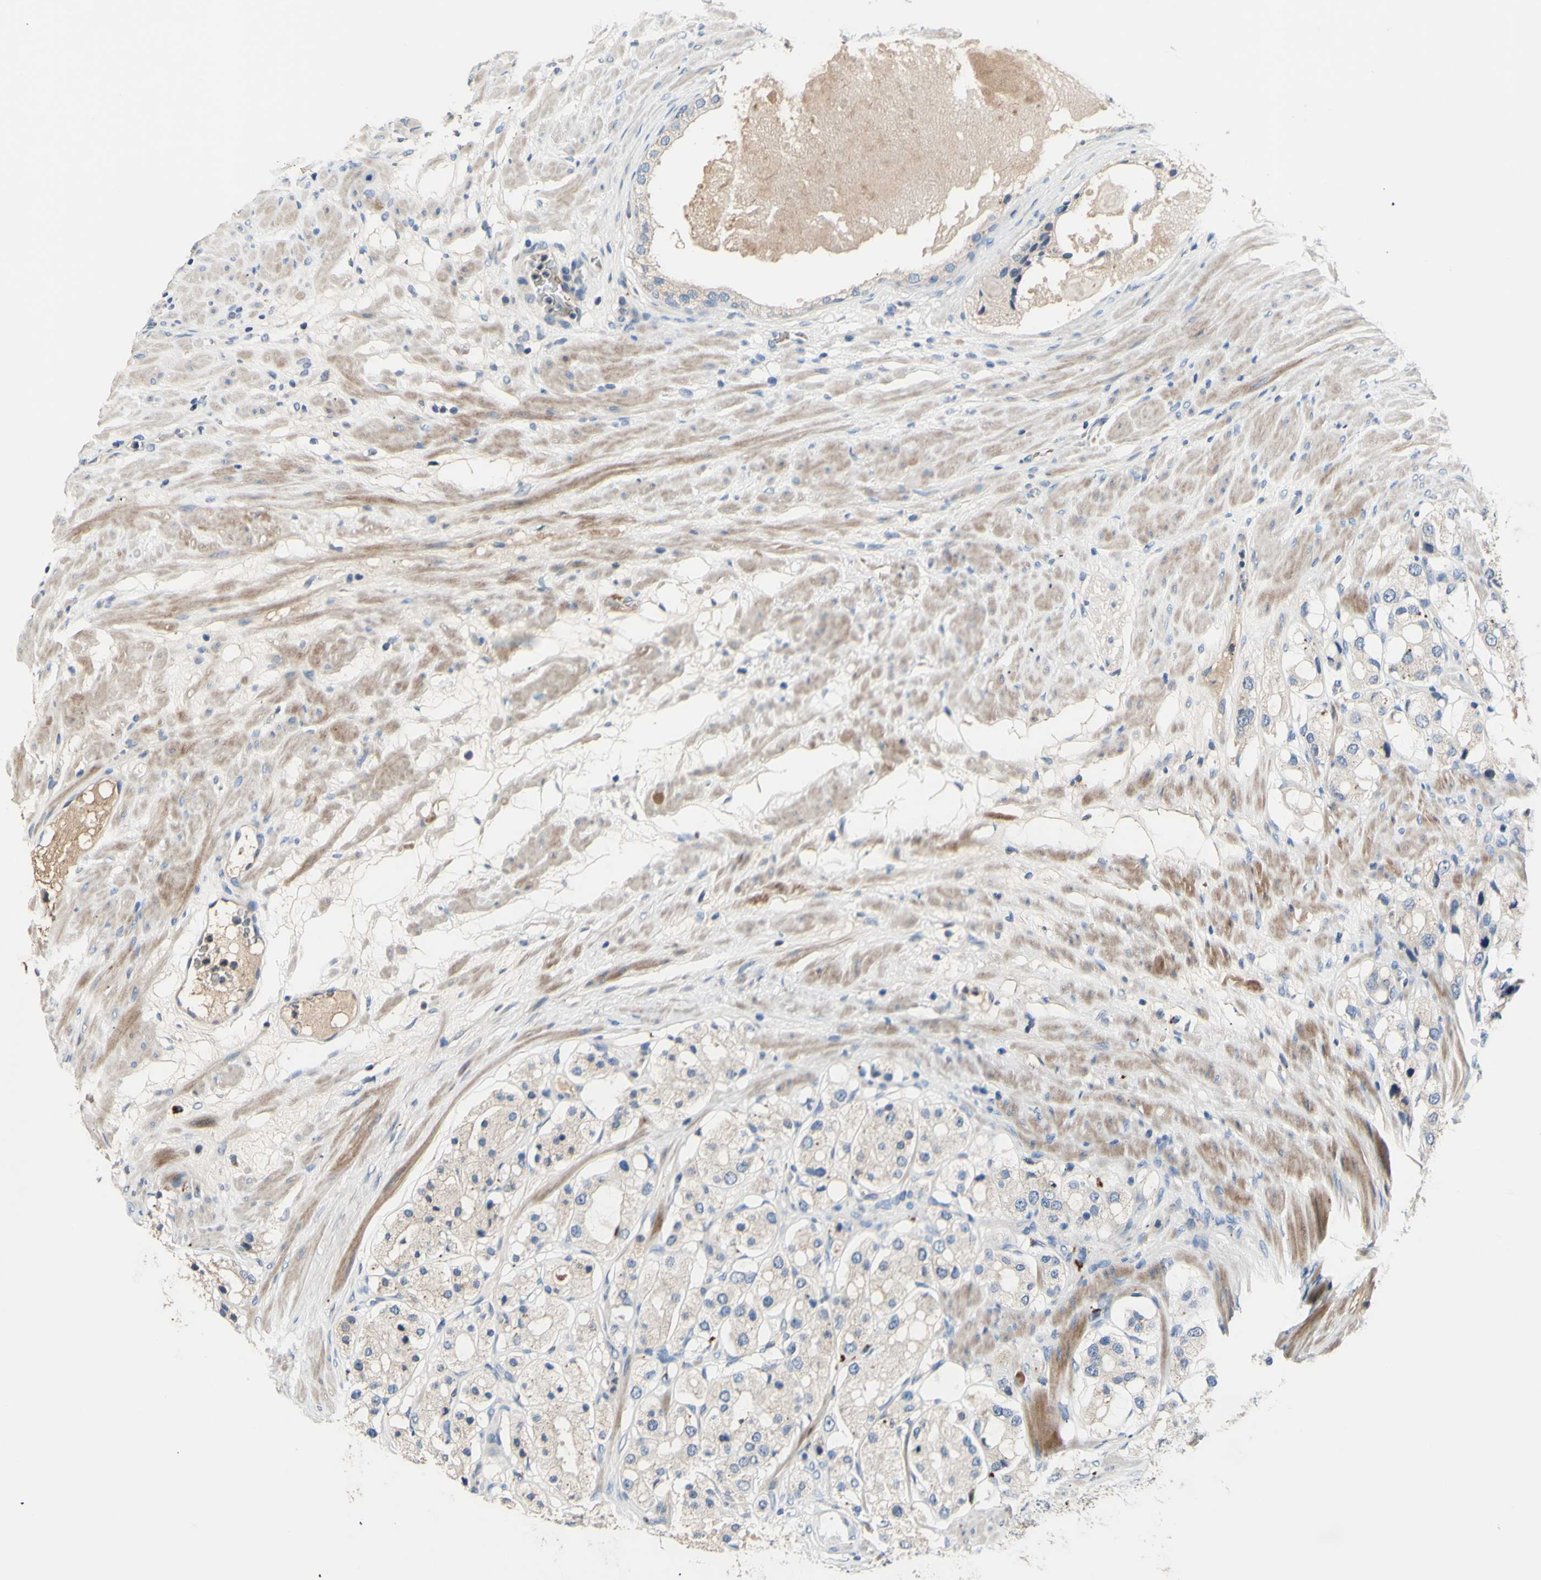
{"staining": {"intensity": "weak", "quantity": ">75%", "location": "cytoplasmic/membranous"}, "tissue": "prostate cancer", "cell_type": "Tumor cells", "image_type": "cancer", "snomed": [{"axis": "morphology", "description": "Adenocarcinoma, High grade"}, {"axis": "topography", "description": "Prostate"}], "caption": "Immunohistochemical staining of human prostate adenocarcinoma (high-grade) displays weak cytoplasmic/membranous protein staining in about >75% of tumor cells.", "gene": "CDON", "patient": {"sex": "male", "age": 65}}